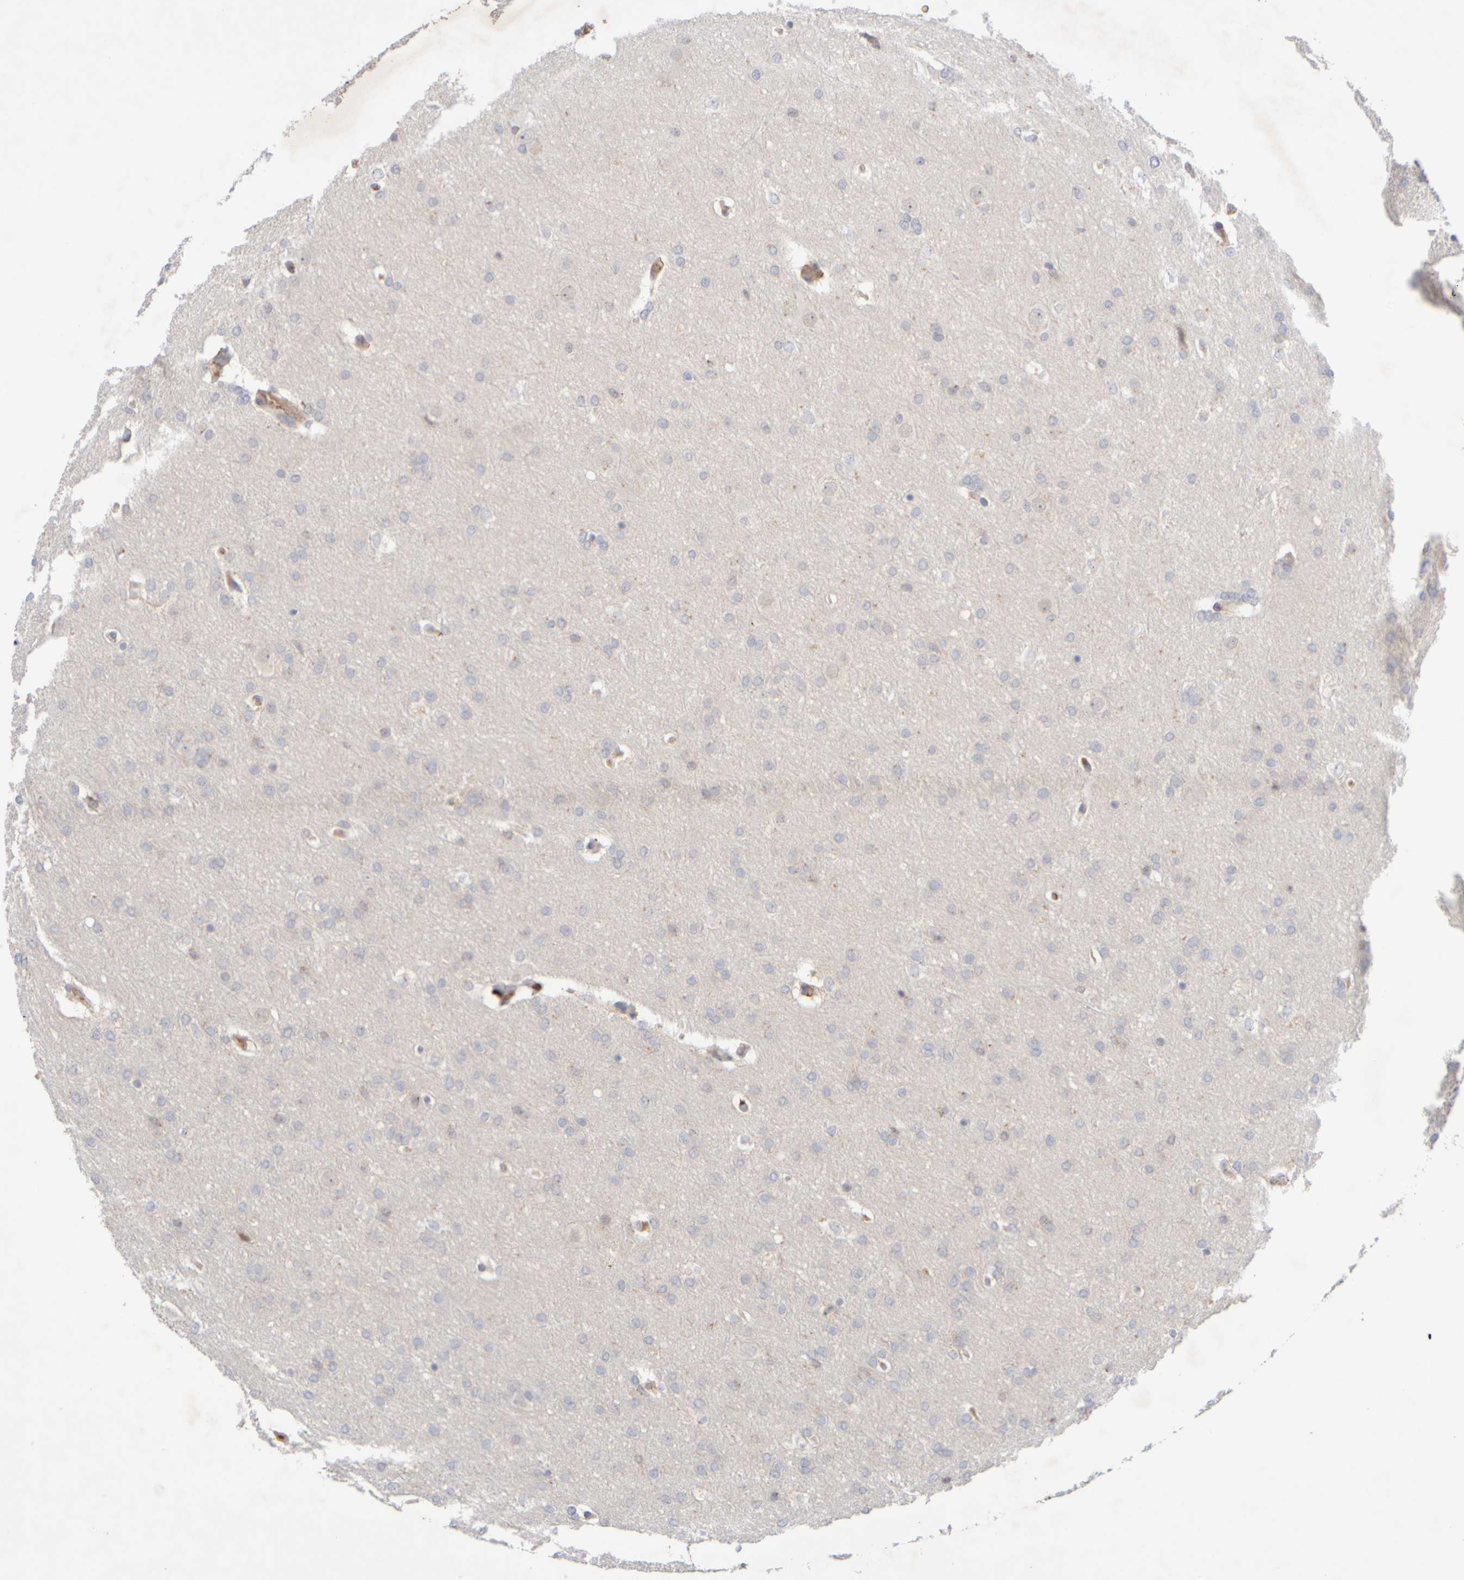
{"staining": {"intensity": "negative", "quantity": "none", "location": "none"}, "tissue": "glioma", "cell_type": "Tumor cells", "image_type": "cancer", "snomed": [{"axis": "morphology", "description": "Glioma, malignant, Low grade"}, {"axis": "topography", "description": "Brain"}], "caption": "A photomicrograph of glioma stained for a protein reveals no brown staining in tumor cells.", "gene": "MST1", "patient": {"sex": "female", "age": 37}}